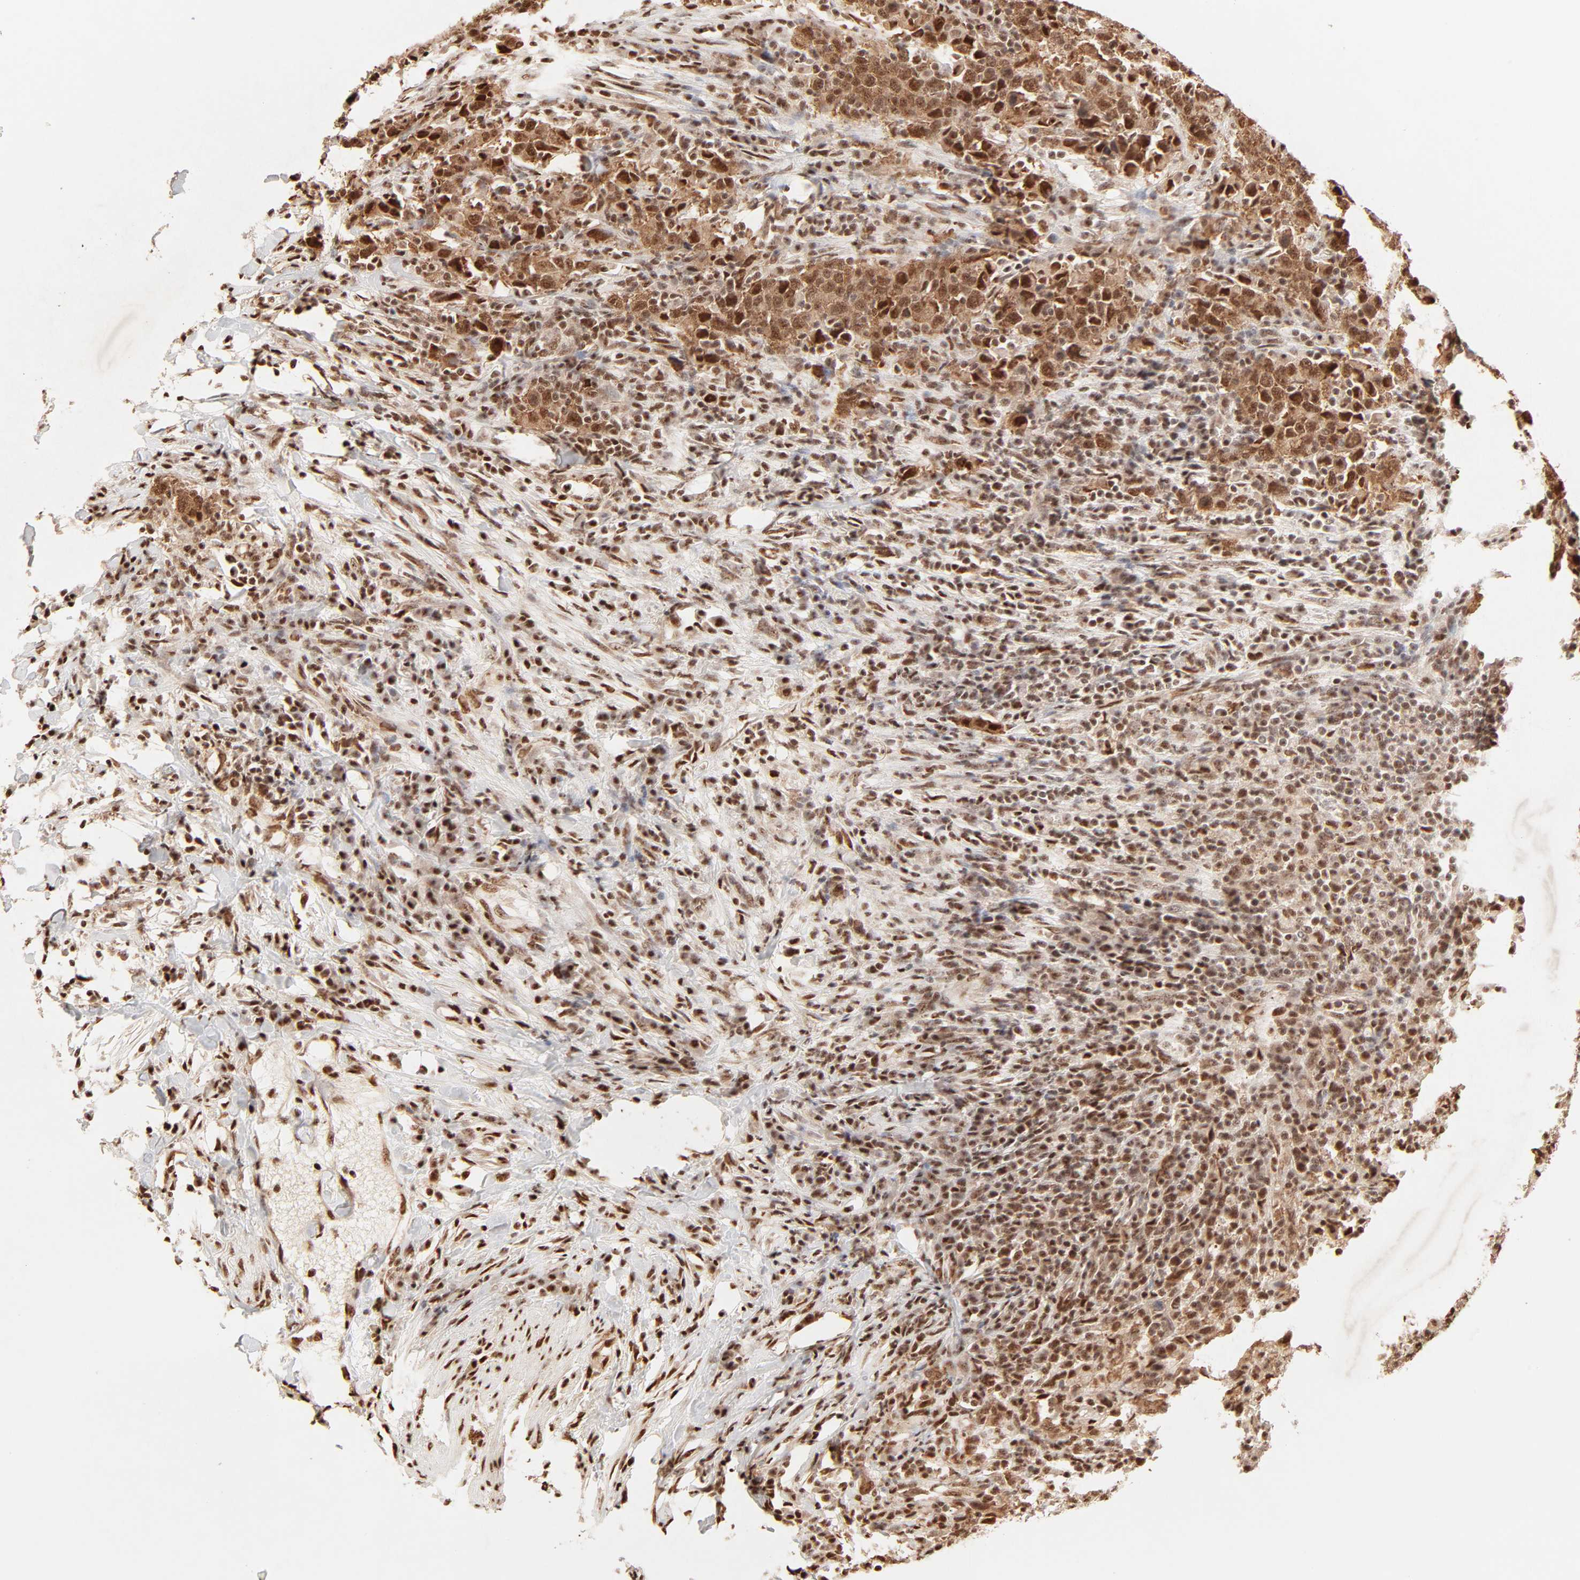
{"staining": {"intensity": "strong", "quantity": ">75%", "location": "cytoplasmic/membranous,nuclear"}, "tissue": "urothelial cancer", "cell_type": "Tumor cells", "image_type": "cancer", "snomed": [{"axis": "morphology", "description": "Urothelial carcinoma, High grade"}, {"axis": "topography", "description": "Urinary bladder"}], "caption": "Urothelial cancer stained for a protein (brown) displays strong cytoplasmic/membranous and nuclear positive positivity in approximately >75% of tumor cells.", "gene": "FAM50A", "patient": {"sex": "male", "age": 61}}